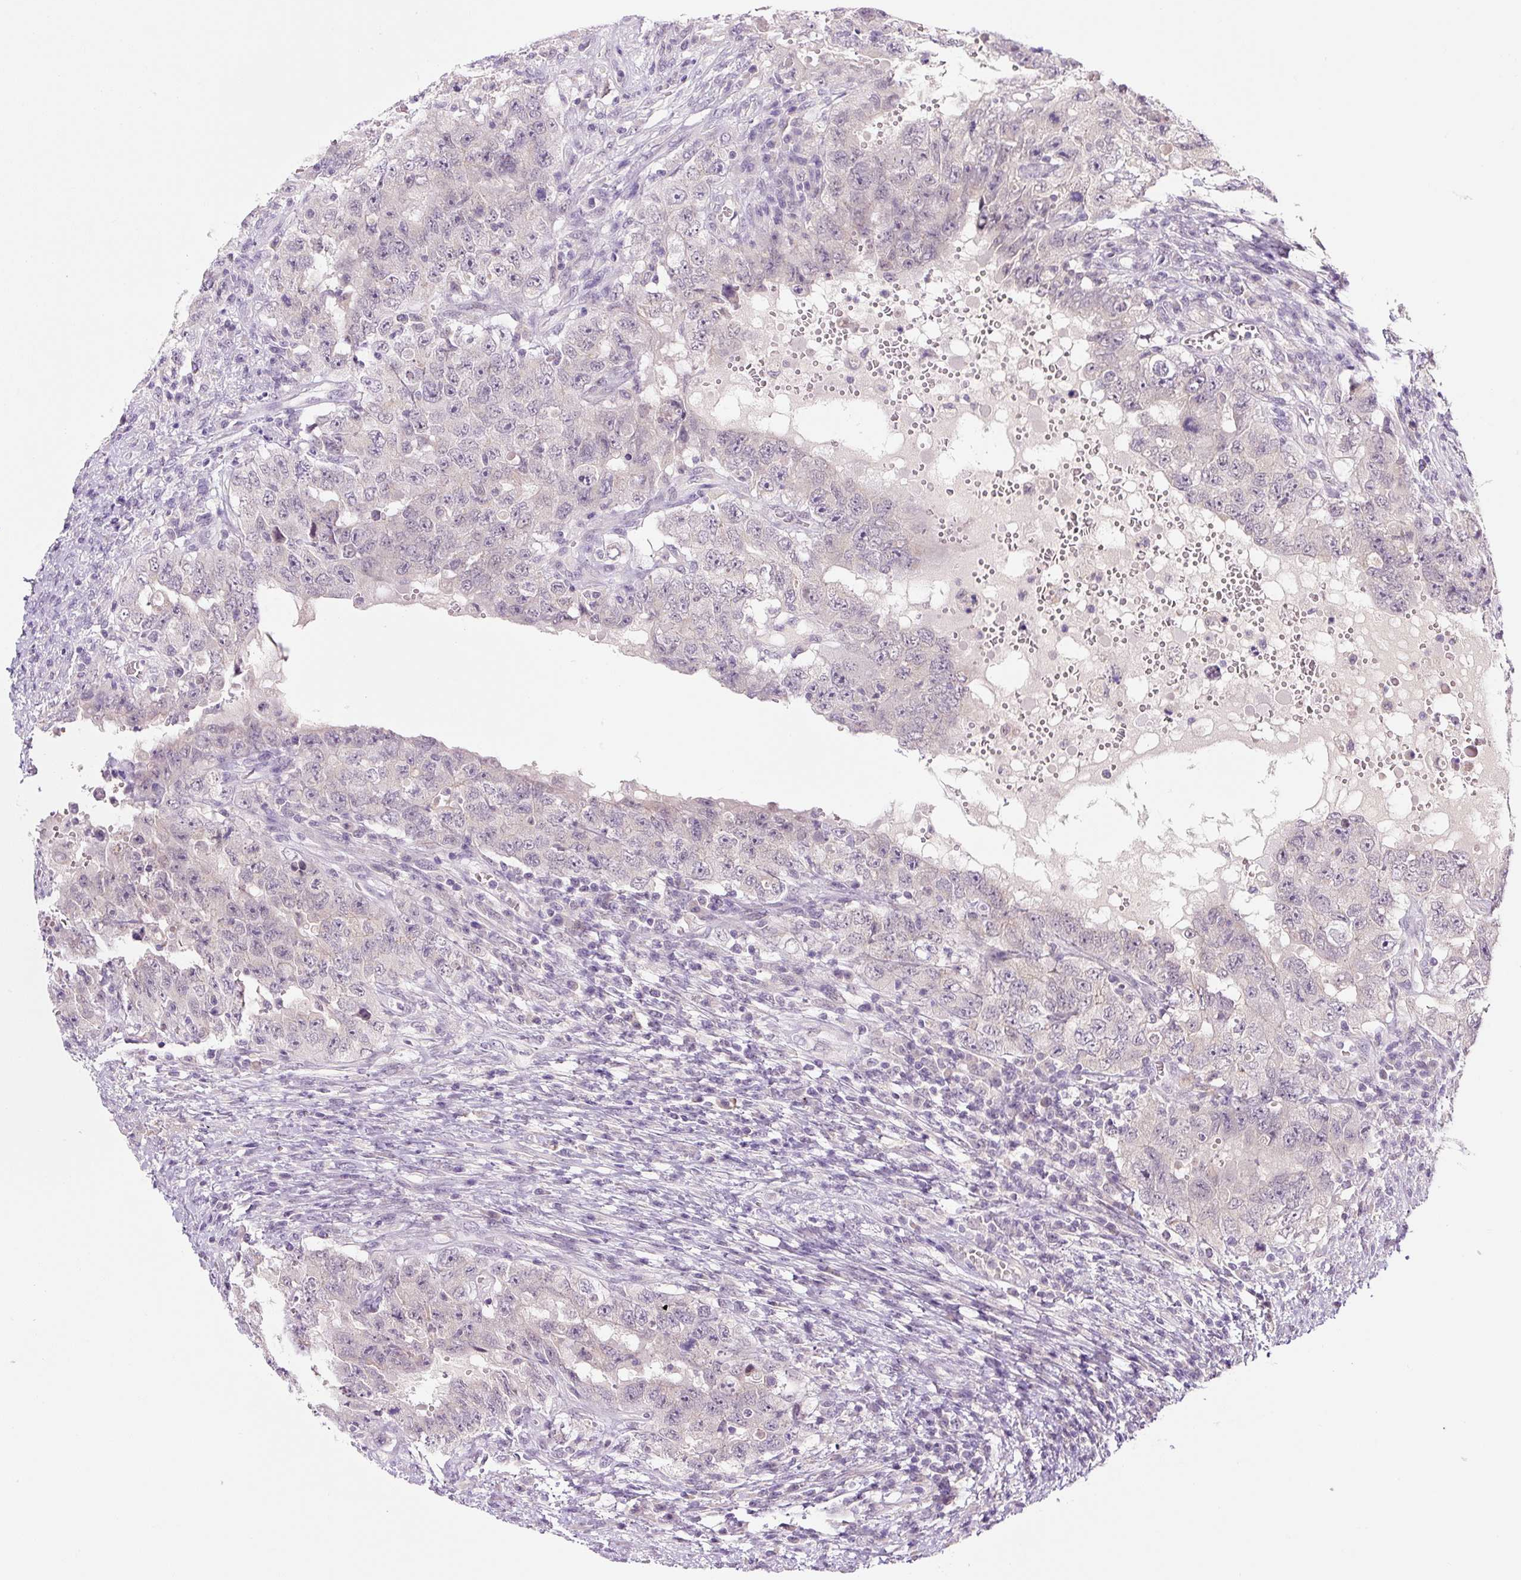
{"staining": {"intensity": "negative", "quantity": "none", "location": "none"}, "tissue": "testis cancer", "cell_type": "Tumor cells", "image_type": "cancer", "snomed": [{"axis": "morphology", "description": "Carcinoma, Embryonal, NOS"}, {"axis": "topography", "description": "Testis"}], "caption": "The photomicrograph displays no staining of tumor cells in testis cancer (embryonal carcinoma).", "gene": "PRKAA2", "patient": {"sex": "male", "age": 26}}